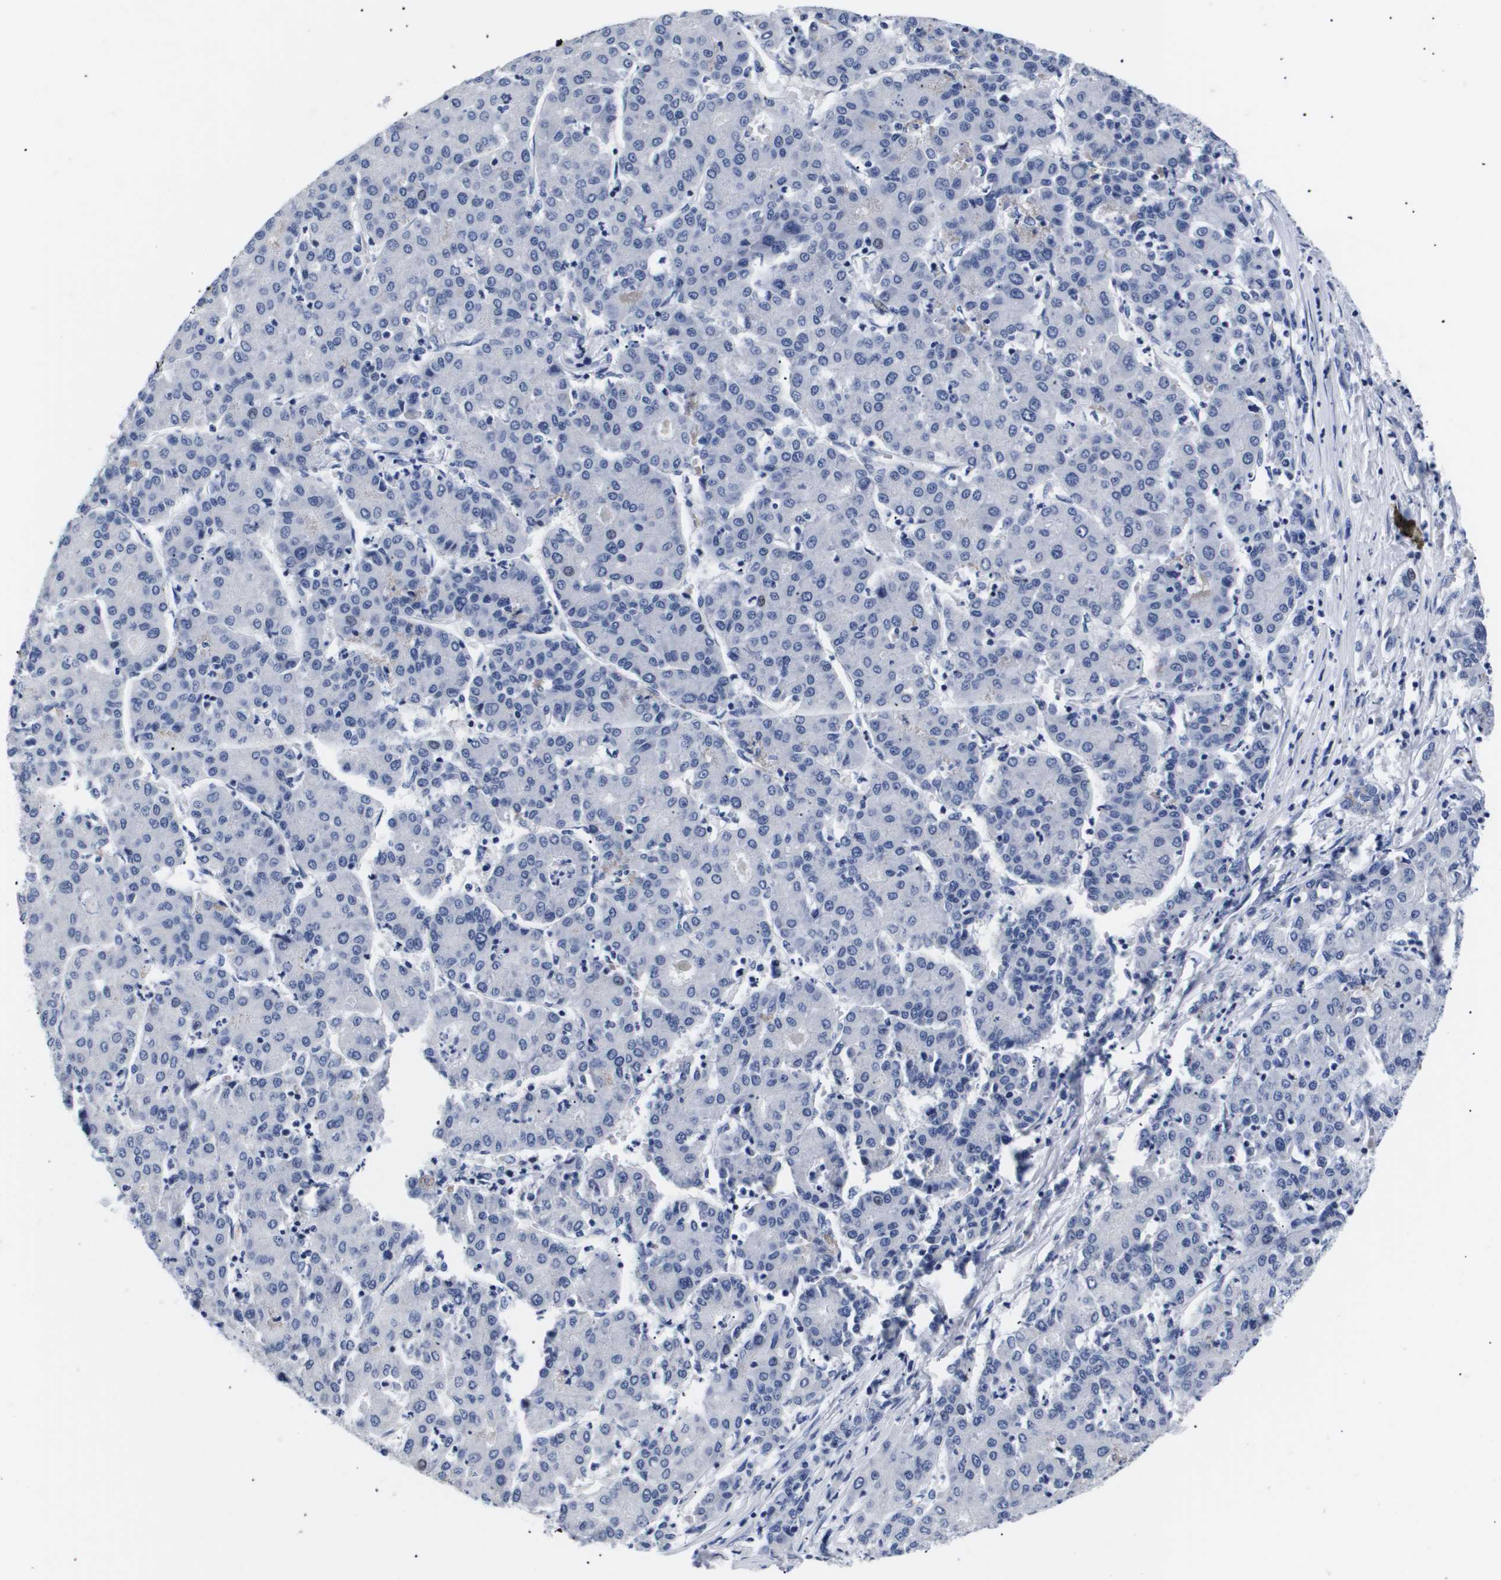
{"staining": {"intensity": "negative", "quantity": "none", "location": "none"}, "tissue": "liver cancer", "cell_type": "Tumor cells", "image_type": "cancer", "snomed": [{"axis": "morphology", "description": "Carcinoma, Hepatocellular, NOS"}, {"axis": "topography", "description": "Liver"}], "caption": "Tumor cells are negative for brown protein staining in liver cancer (hepatocellular carcinoma). (DAB IHC with hematoxylin counter stain).", "gene": "ATP6V0A4", "patient": {"sex": "male", "age": 65}}